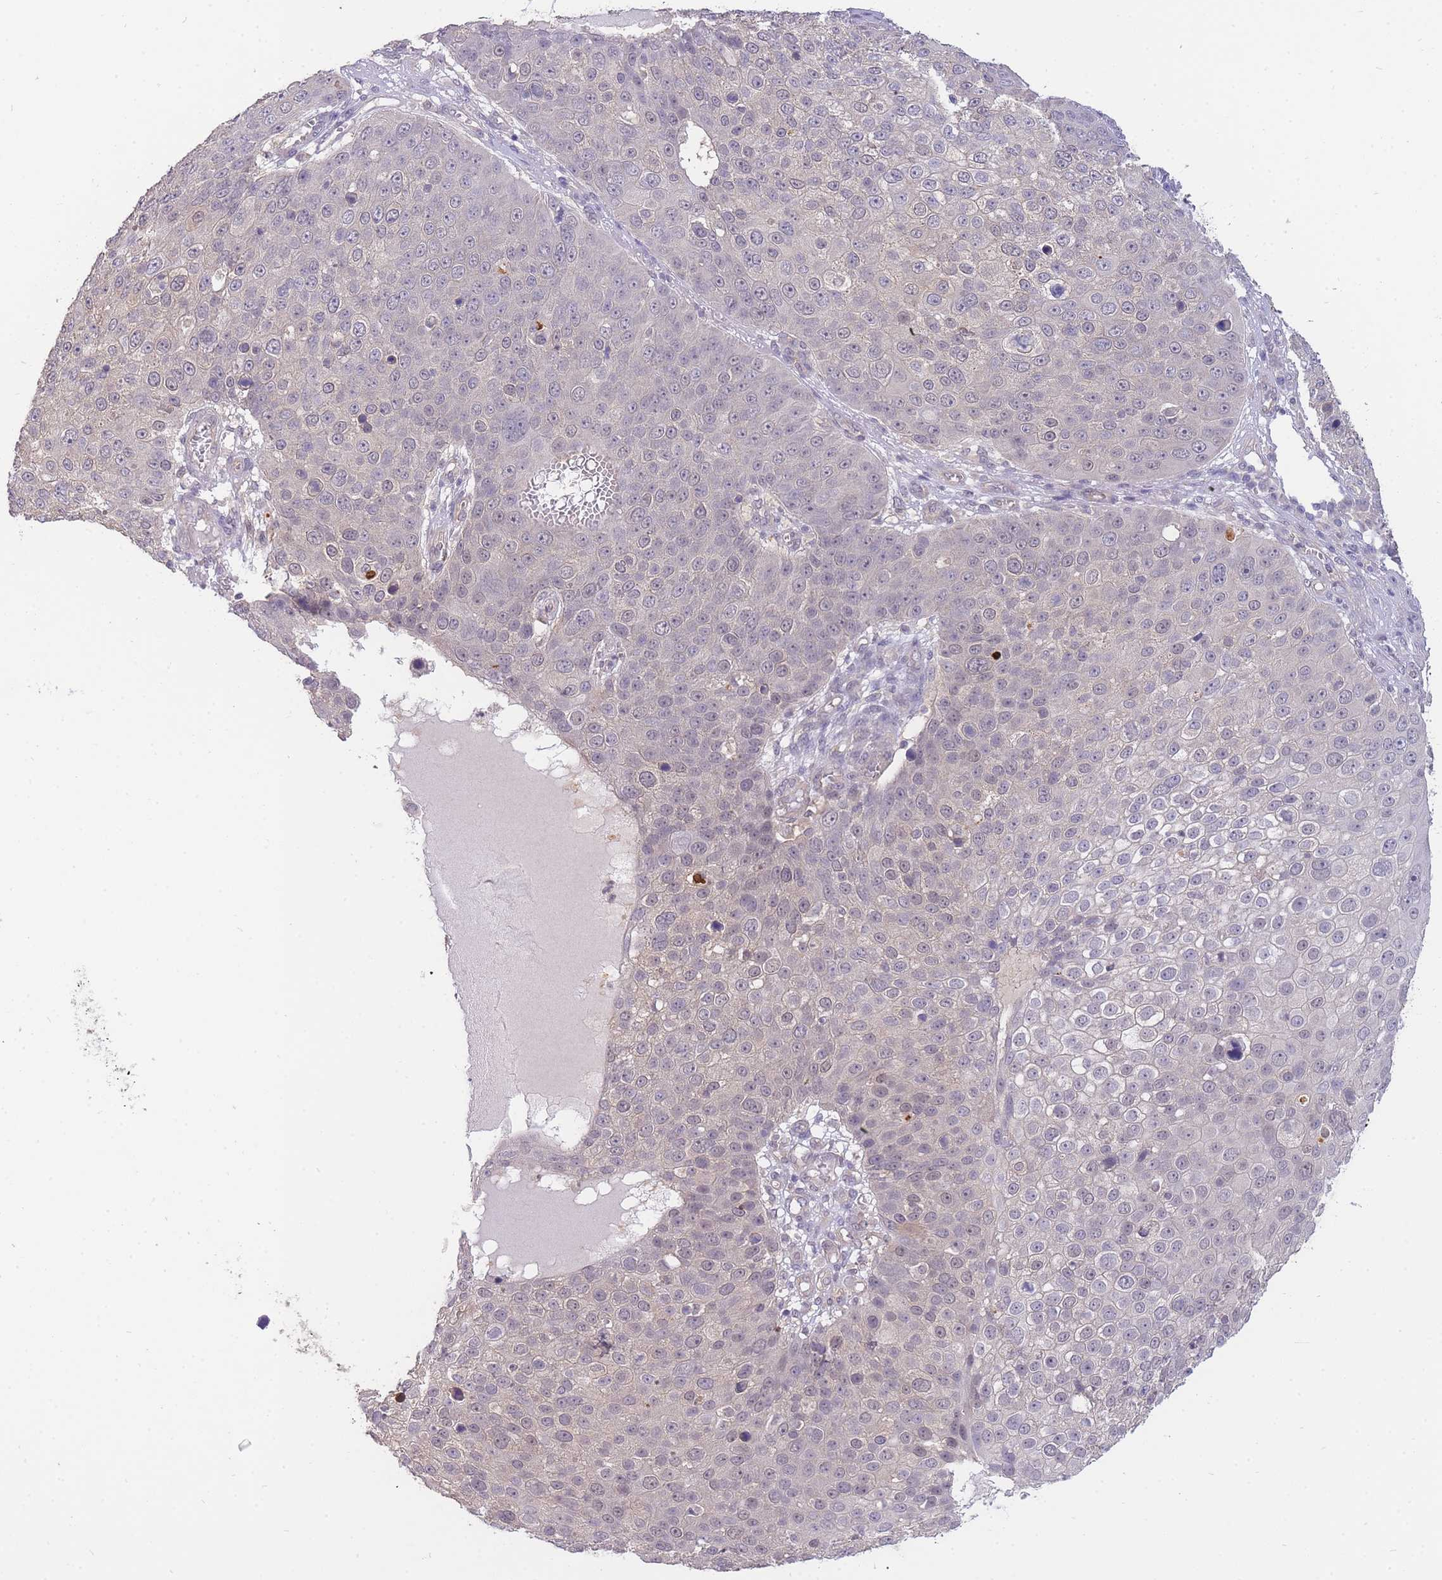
{"staining": {"intensity": "negative", "quantity": "none", "location": "none"}, "tissue": "skin cancer", "cell_type": "Tumor cells", "image_type": "cancer", "snomed": [{"axis": "morphology", "description": "Squamous cell carcinoma, NOS"}, {"axis": "topography", "description": "Skin"}], "caption": "Tumor cells are negative for brown protein staining in skin cancer (squamous cell carcinoma). (Brightfield microscopy of DAB (3,3'-diaminobenzidine) immunohistochemistry at high magnification).", "gene": "SMC6", "patient": {"sex": "male", "age": 71}}